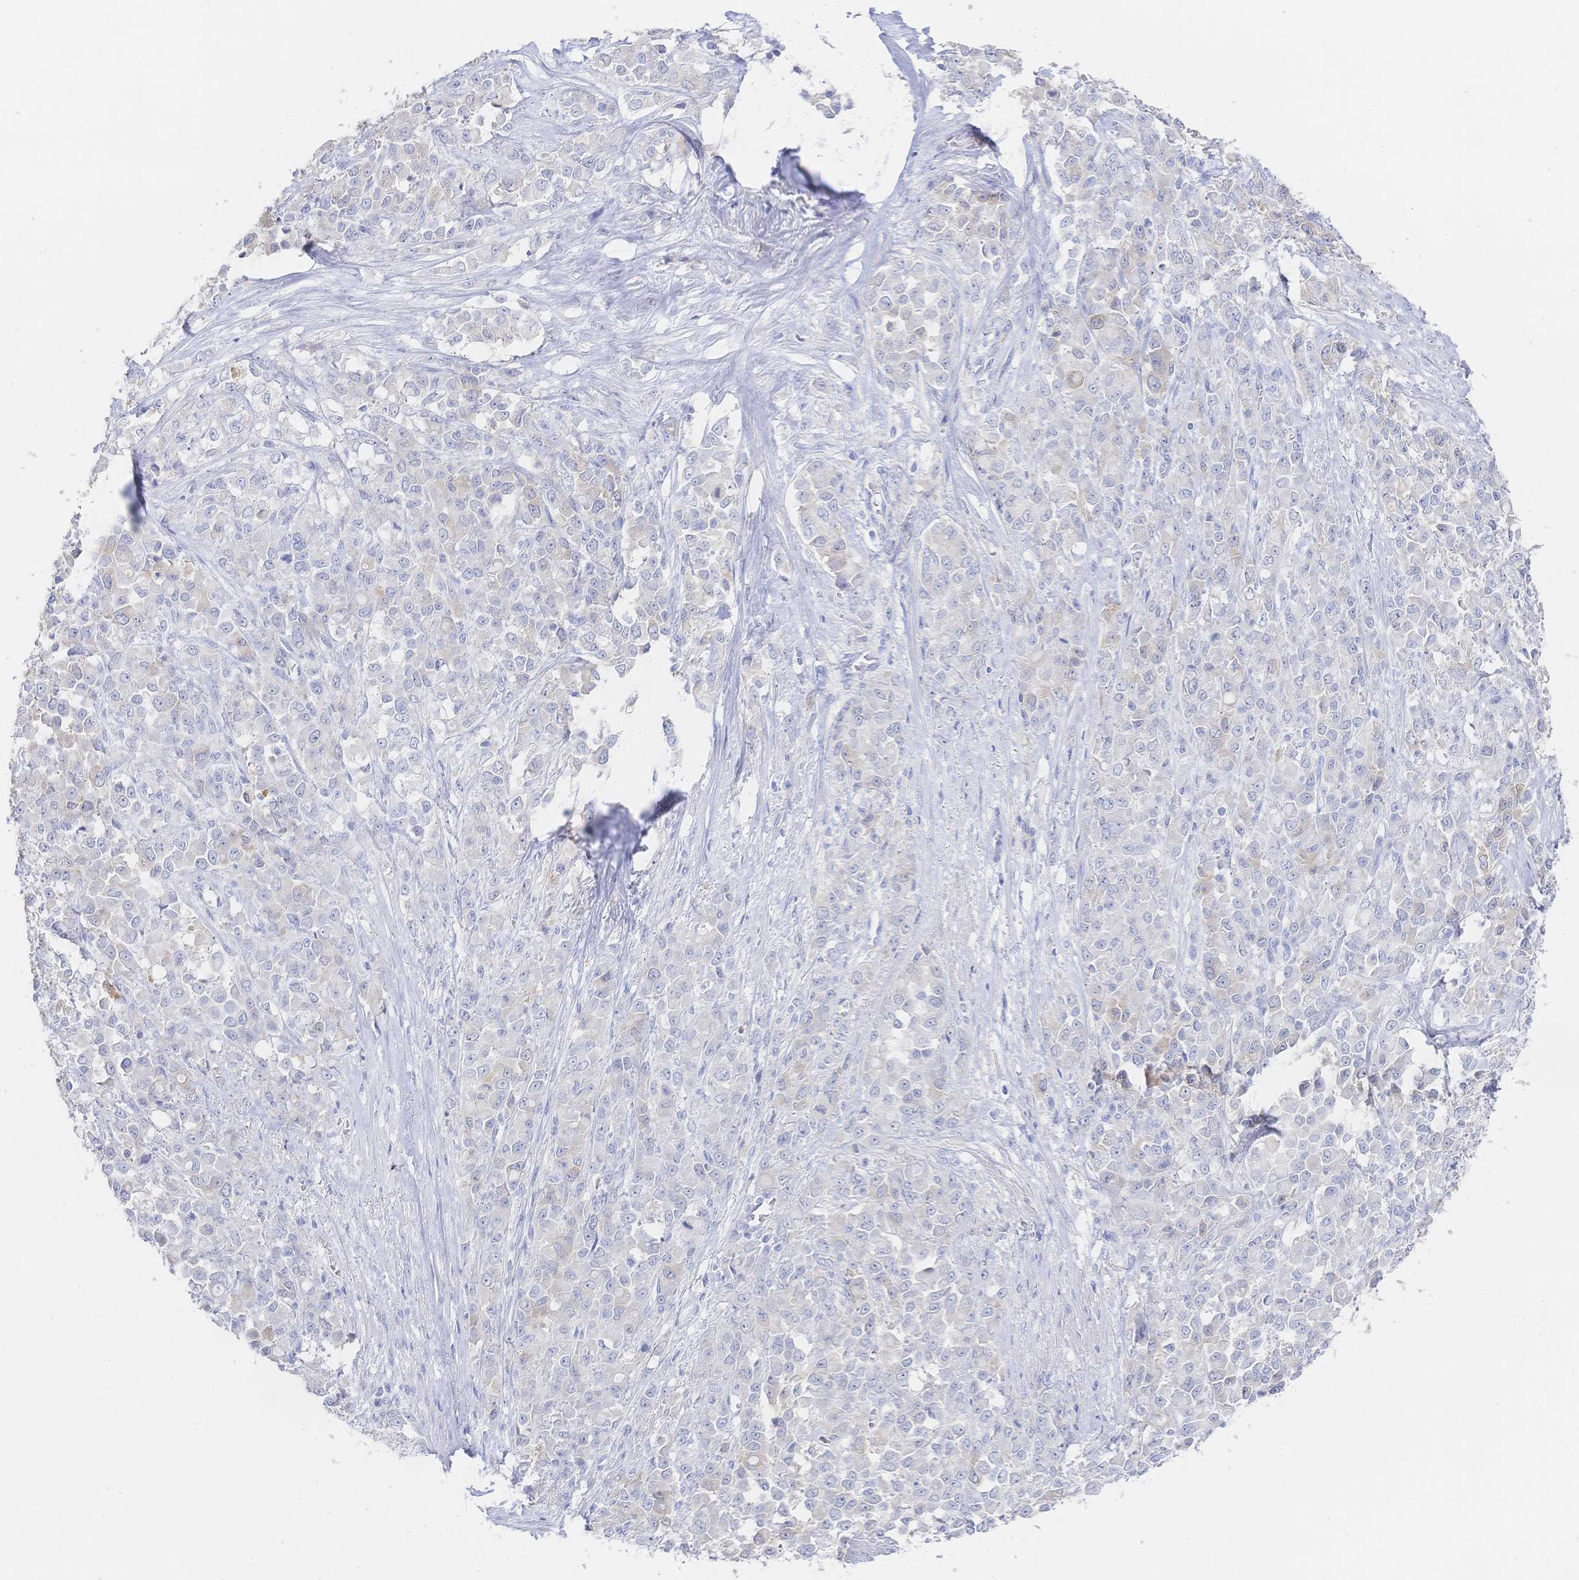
{"staining": {"intensity": "weak", "quantity": "<25%", "location": "cytoplasmic/membranous"}, "tissue": "stomach cancer", "cell_type": "Tumor cells", "image_type": "cancer", "snomed": [{"axis": "morphology", "description": "Adenocarcinoma, NOS"}, {"axis": "topography", "description": "Stomach"}], "caption": "IHC of human adenocarcinoma (stomach) reveals no positivity in tumor cells.", "gene": "RRM1", "patient": {"sex": "female", "age": 76}}